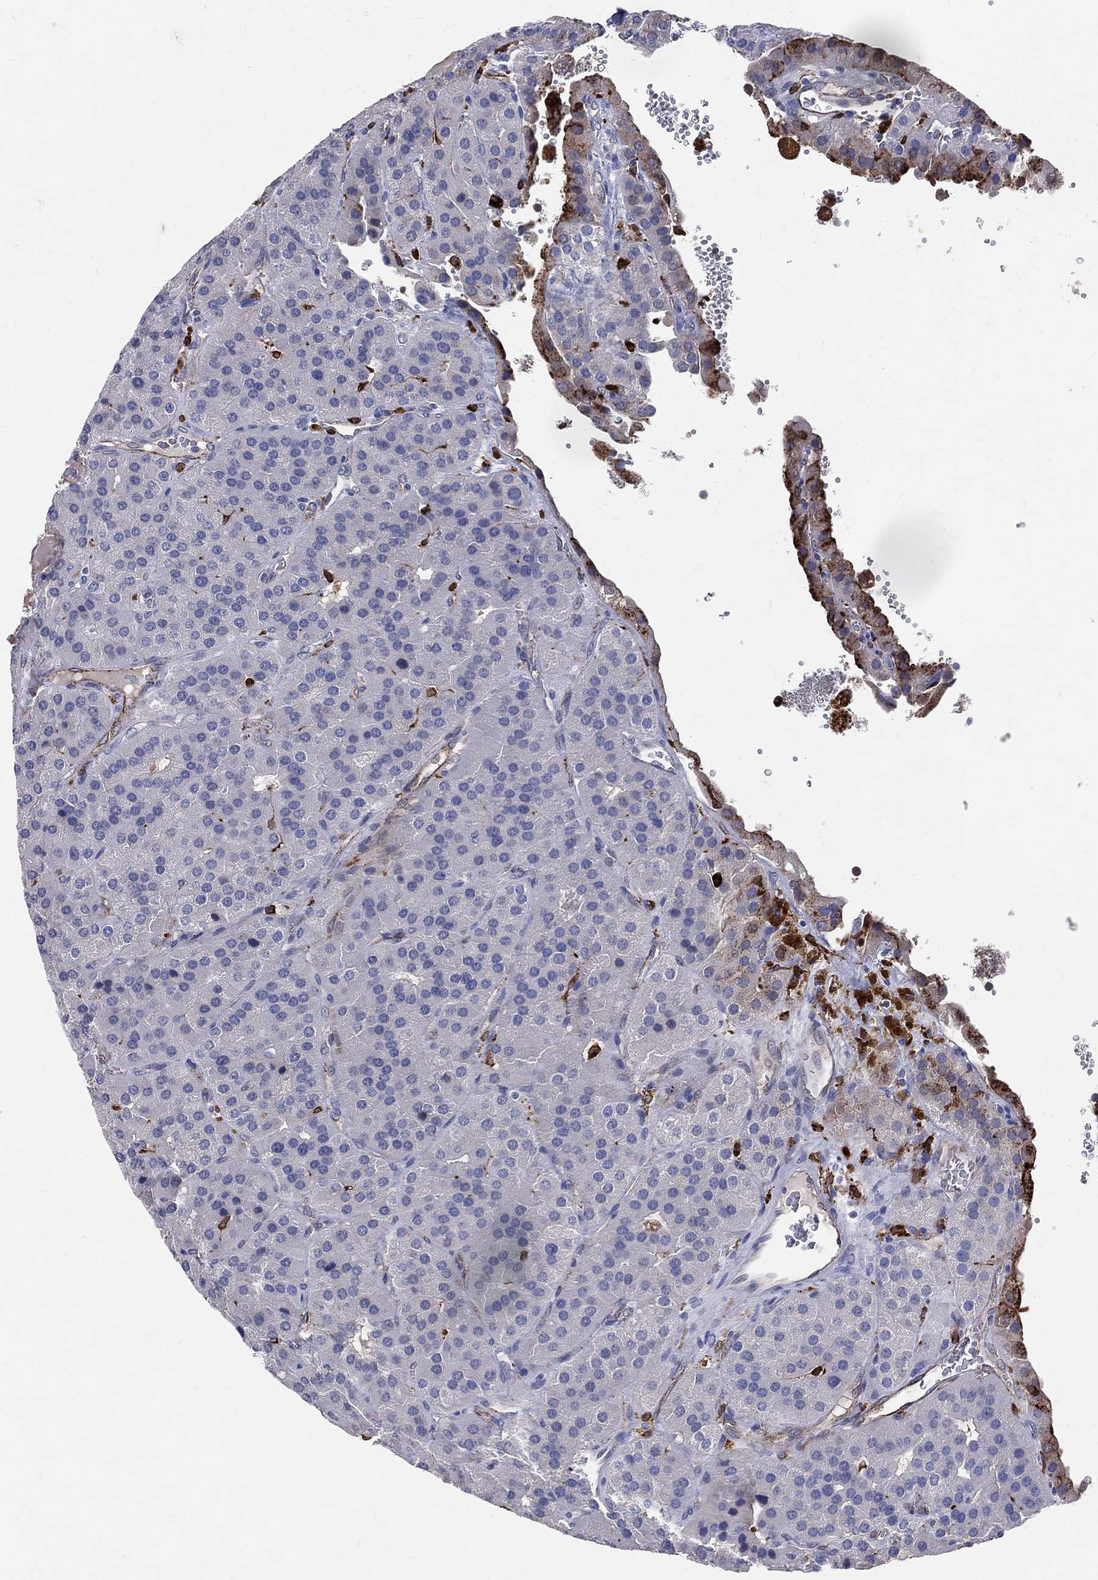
{"staining": {"intensity": "negative", "quantity": "none", "location": "none"}, "tissue": "parathyroid gland", "cell_type": "Glandular cells", "image_type": "normal", "snomed": [{"axis": "morphology", "description": "Normal tissue, NOS"}, {"axis": "morphology", "description": "Adenoma, NOS"}, {"axis": "topography", "description": "Parathyroid gland"}], "caption": "IHC histopathology image of normal parathyroid gland: human parathyroid gland stained with DAB (3,3'-diaminobenzidine) demonstrates no significant protein staining in glandular cells.", "gene": "CD74", "patient": {"sex": "female", "age": 86}}